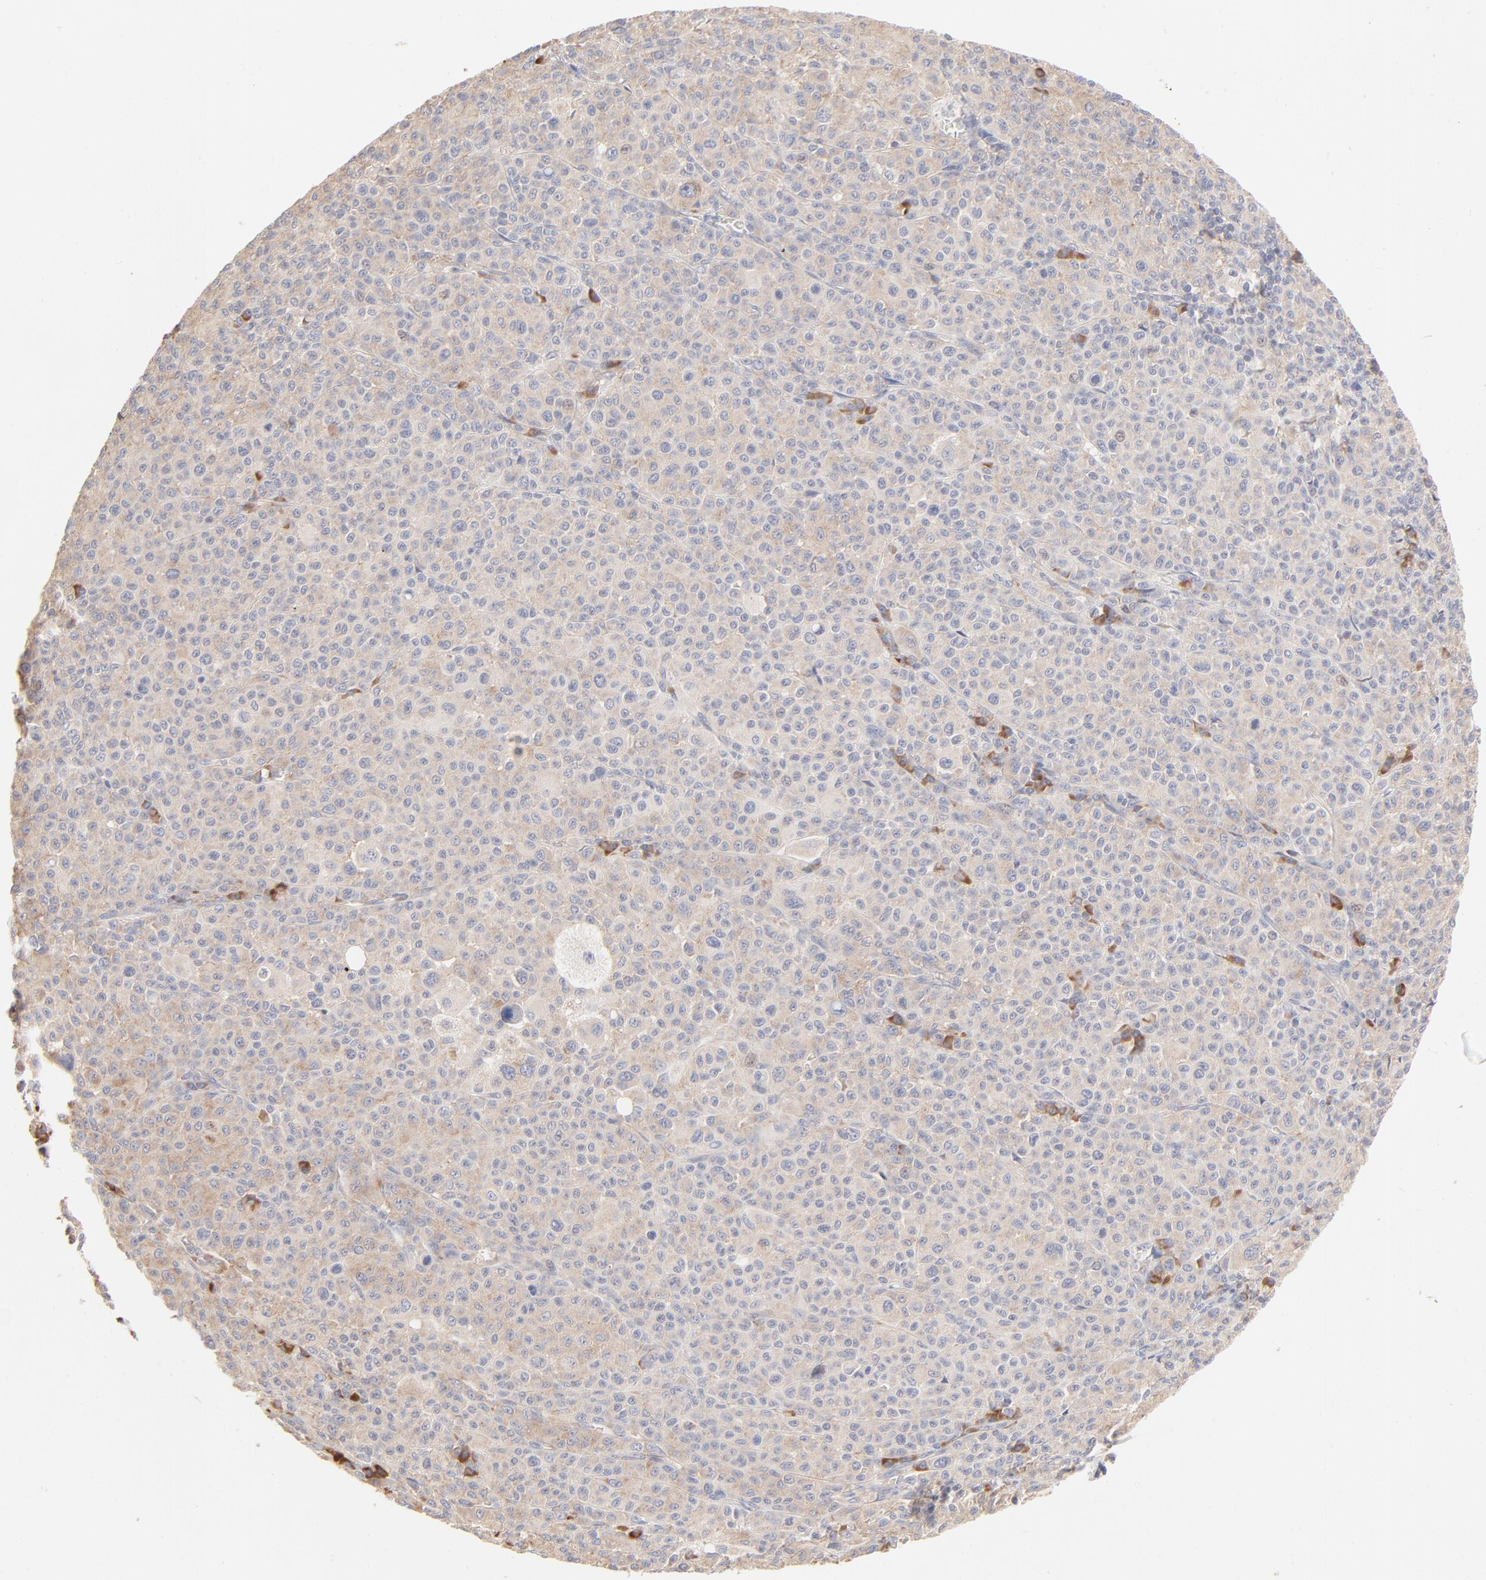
{"staining": {"intensity": "weak", "quantity": ">75%", "location": "cytoplasmic/membranous"}, "tissue": "melanoma", "cell_type": "Tumor cells", "image_type": "cancer", "snomed": [{"axis": "morphology", "description": "Malignant melanoma, Metastatic site"}, {"axis": "topography", "description": "Skin"}], "caption": "DAB immunohistochemical staining of human melanoma shows weak cytoplasmic/membranous protein staining in approximately >75% of tumor cells.", "gene": "RPS21", "patient": {"sex": "female", "age": 74}}